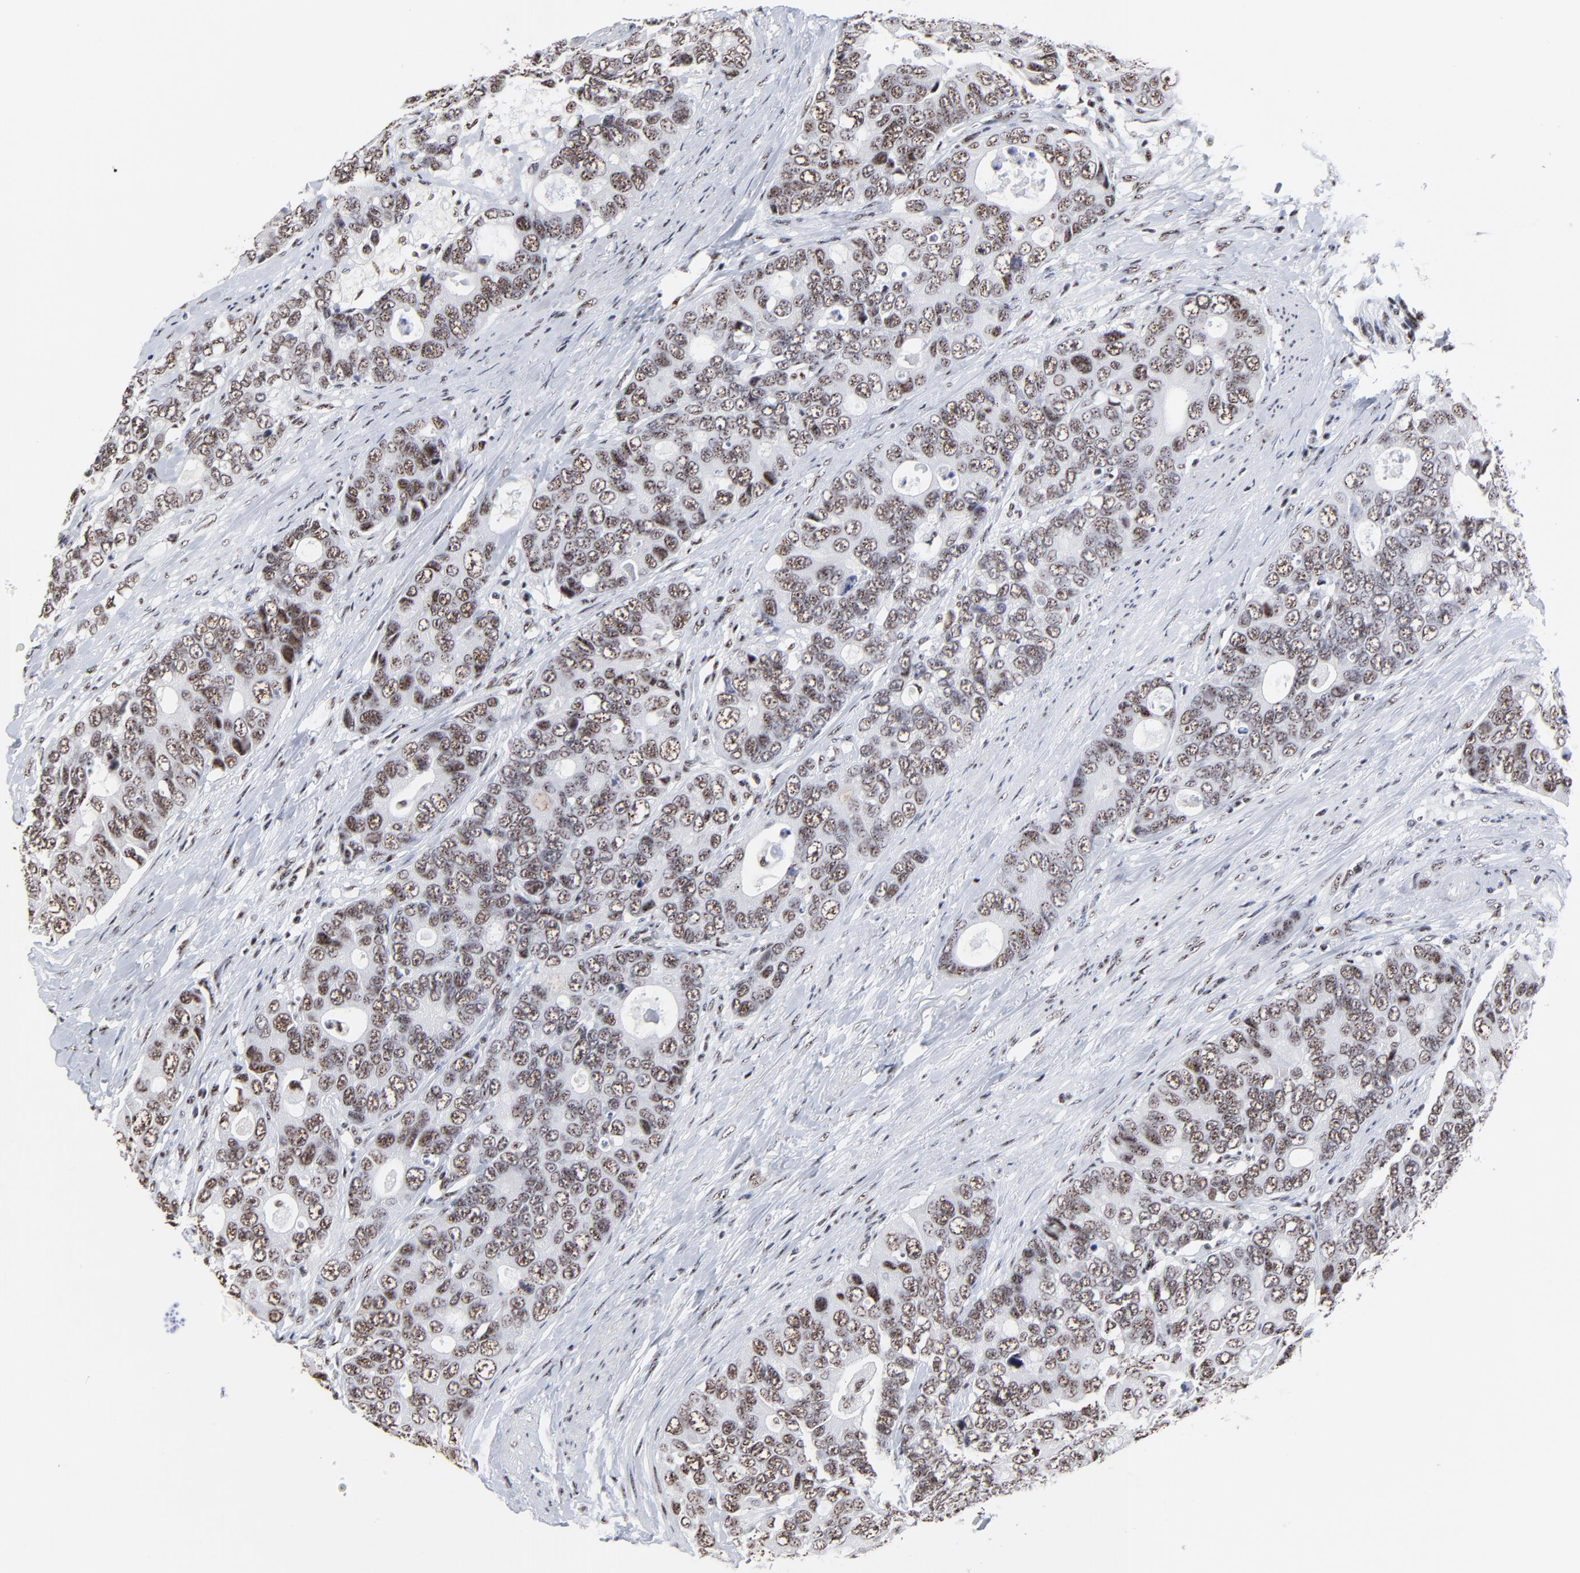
{"staining": {"intensity": "weak", "quantity": ">75%", "location": "nuclear"}, "tissue": "colorectal cancer", "cell_type": "Tumor cells", "image_type": "cancer", "snomed": [{"axis": "morphology", "description": "Adenocarcinoma, NOS"}, {"axis": "topography", "description": "Rectum"}], "caption": "Weak nuclear expression is identified in approximately >75% of tumor cells in adenocarcinoma (colorectal). (DAB IHC with brightfield microscopy, high magnification).", "gene": "MBD4", "patient": {"sex": "female", "age": 67}}